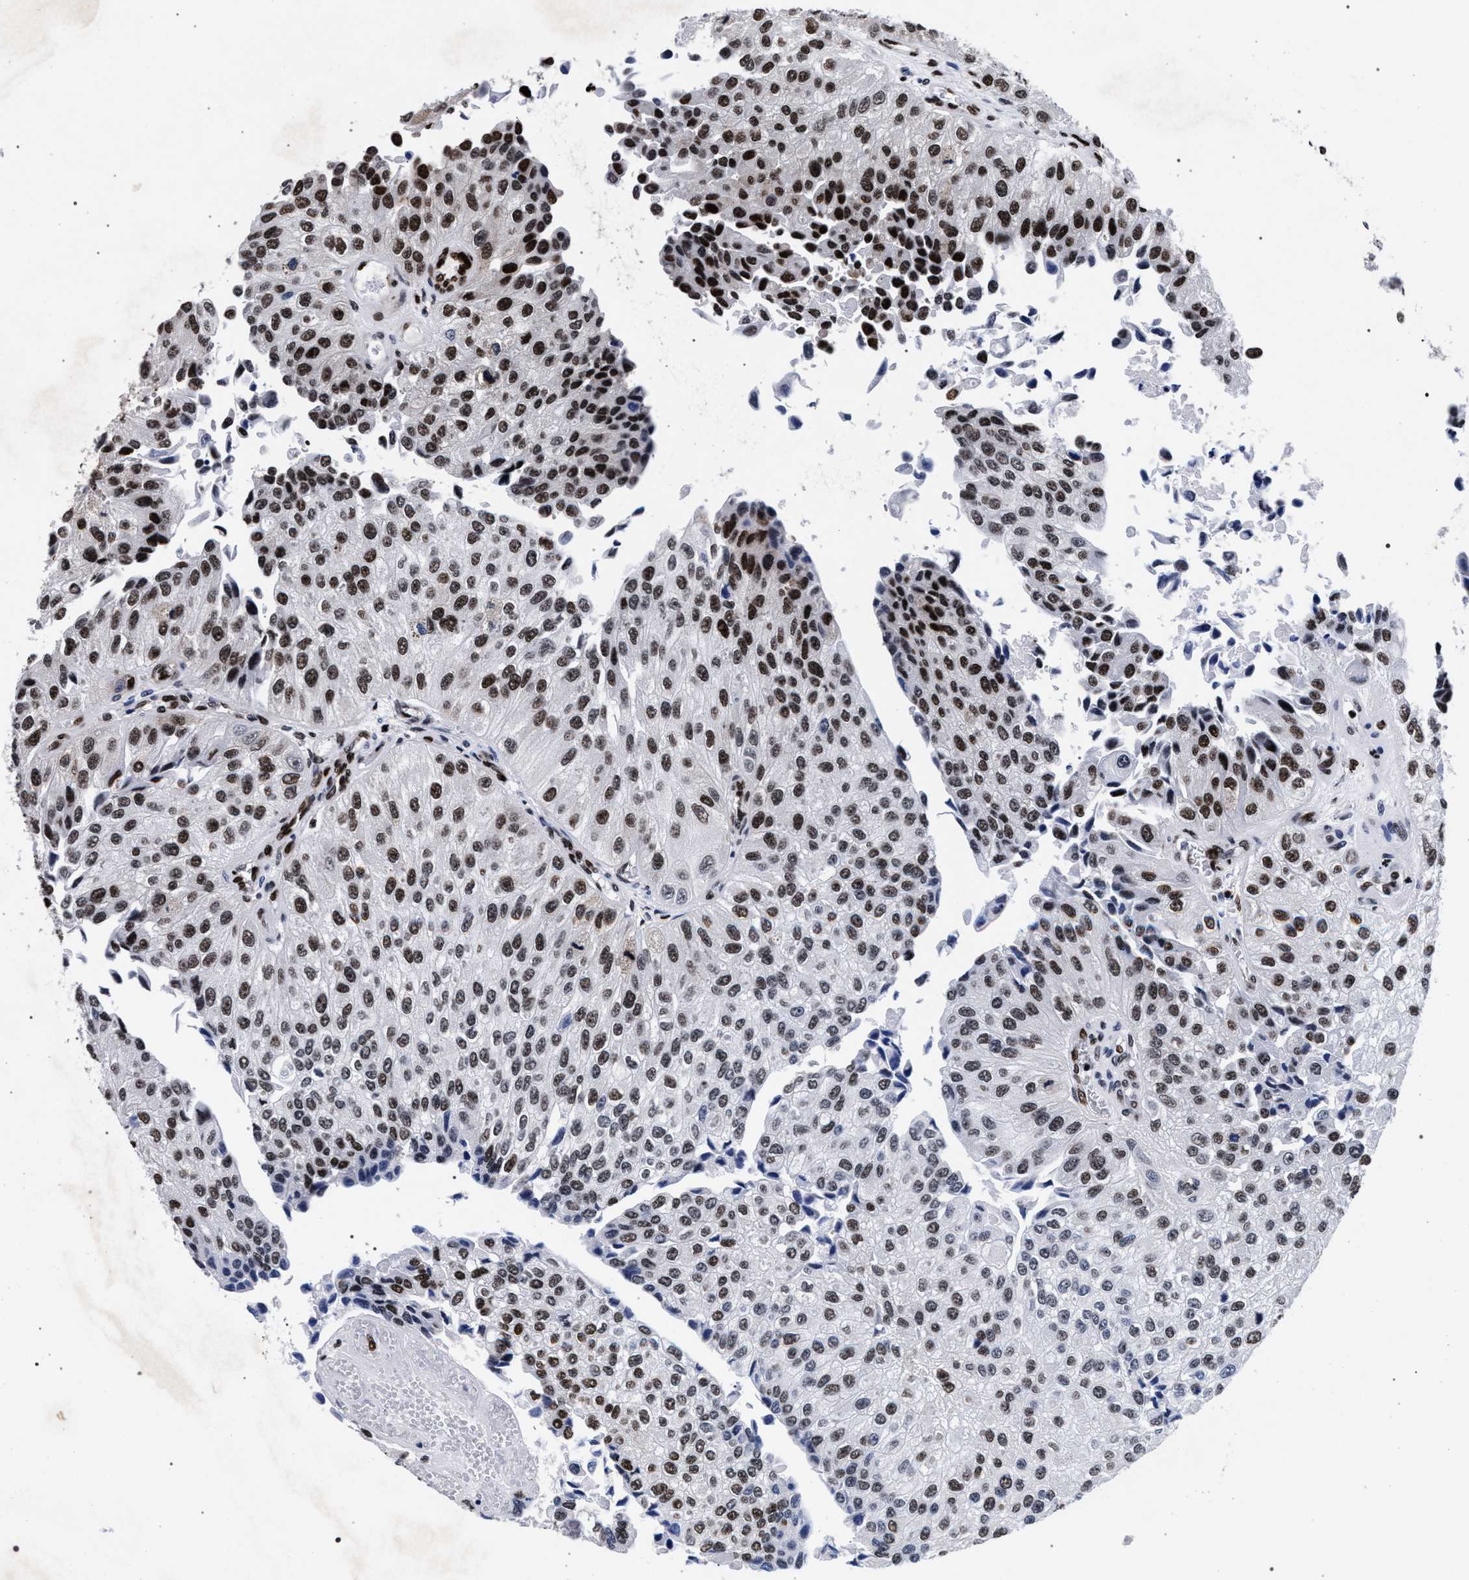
{"staining": {"intensity": "moderate", "quantity": ">75%", "location": "nuclear"}, "tissue": "urothelial cancer", "cell_type": "Tumor cells", "image_type": "cancer", "snomed": [{"axis": "morphology", "description": "Urothelial carcinoma, High grade"}, {"axis": "topography", "description": "Kidney"}, {"axis": "topography", "description": "Urinary bladder"}], "caption": "Protein positivity by immunohistochemistry (IHC) demonstrates moderate nuclear staining in about >75% of tumor cells in urothelial carcinoma (high-grade). (brown staining indicates protein expression, while blue staining denotes nuclei).", "gene": "HNRNPA1", "patient": {"sex": "male", "age": 77}}